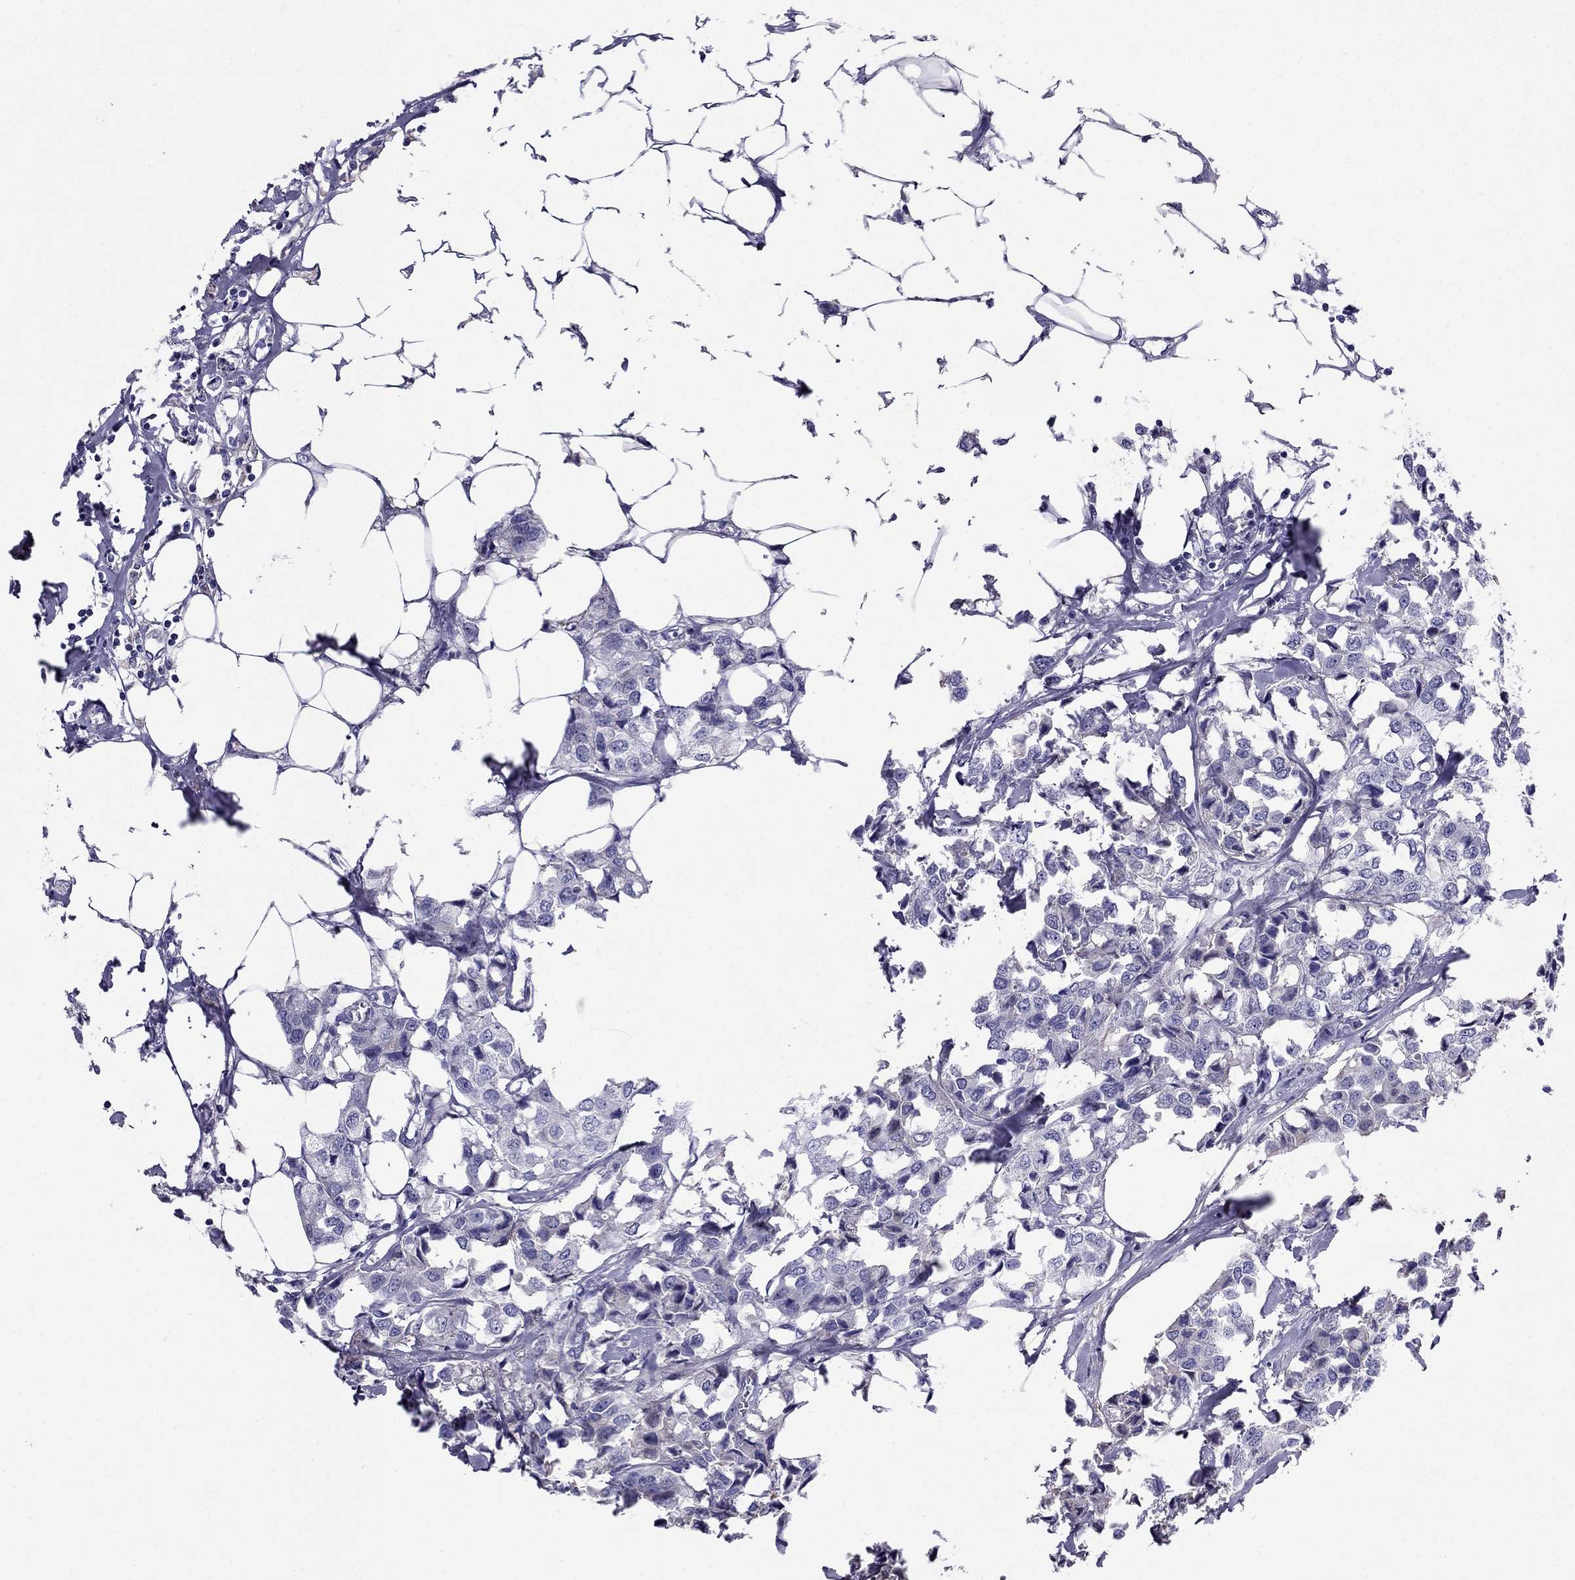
{"staining": {"intensity": "negative", "quantity": "none", "location": "none"}, "tissue": "breast cancer", "cell_type": "Tumor cells", "image_type": "cancer", "snomed": [{"axis": "morphology", "description": "Duct carcinoma"}, {"axis": "topography", "description": "Breast"}], "caption": "High power microscopy photomicrograph of an immunohistochemistry (IHC) image of infiltrating ductal carcinoma (breast), revealing no significant staining in tumor cells.", "gene": "TBC1D21", "patient": {"sex": "female", "age": 80}}